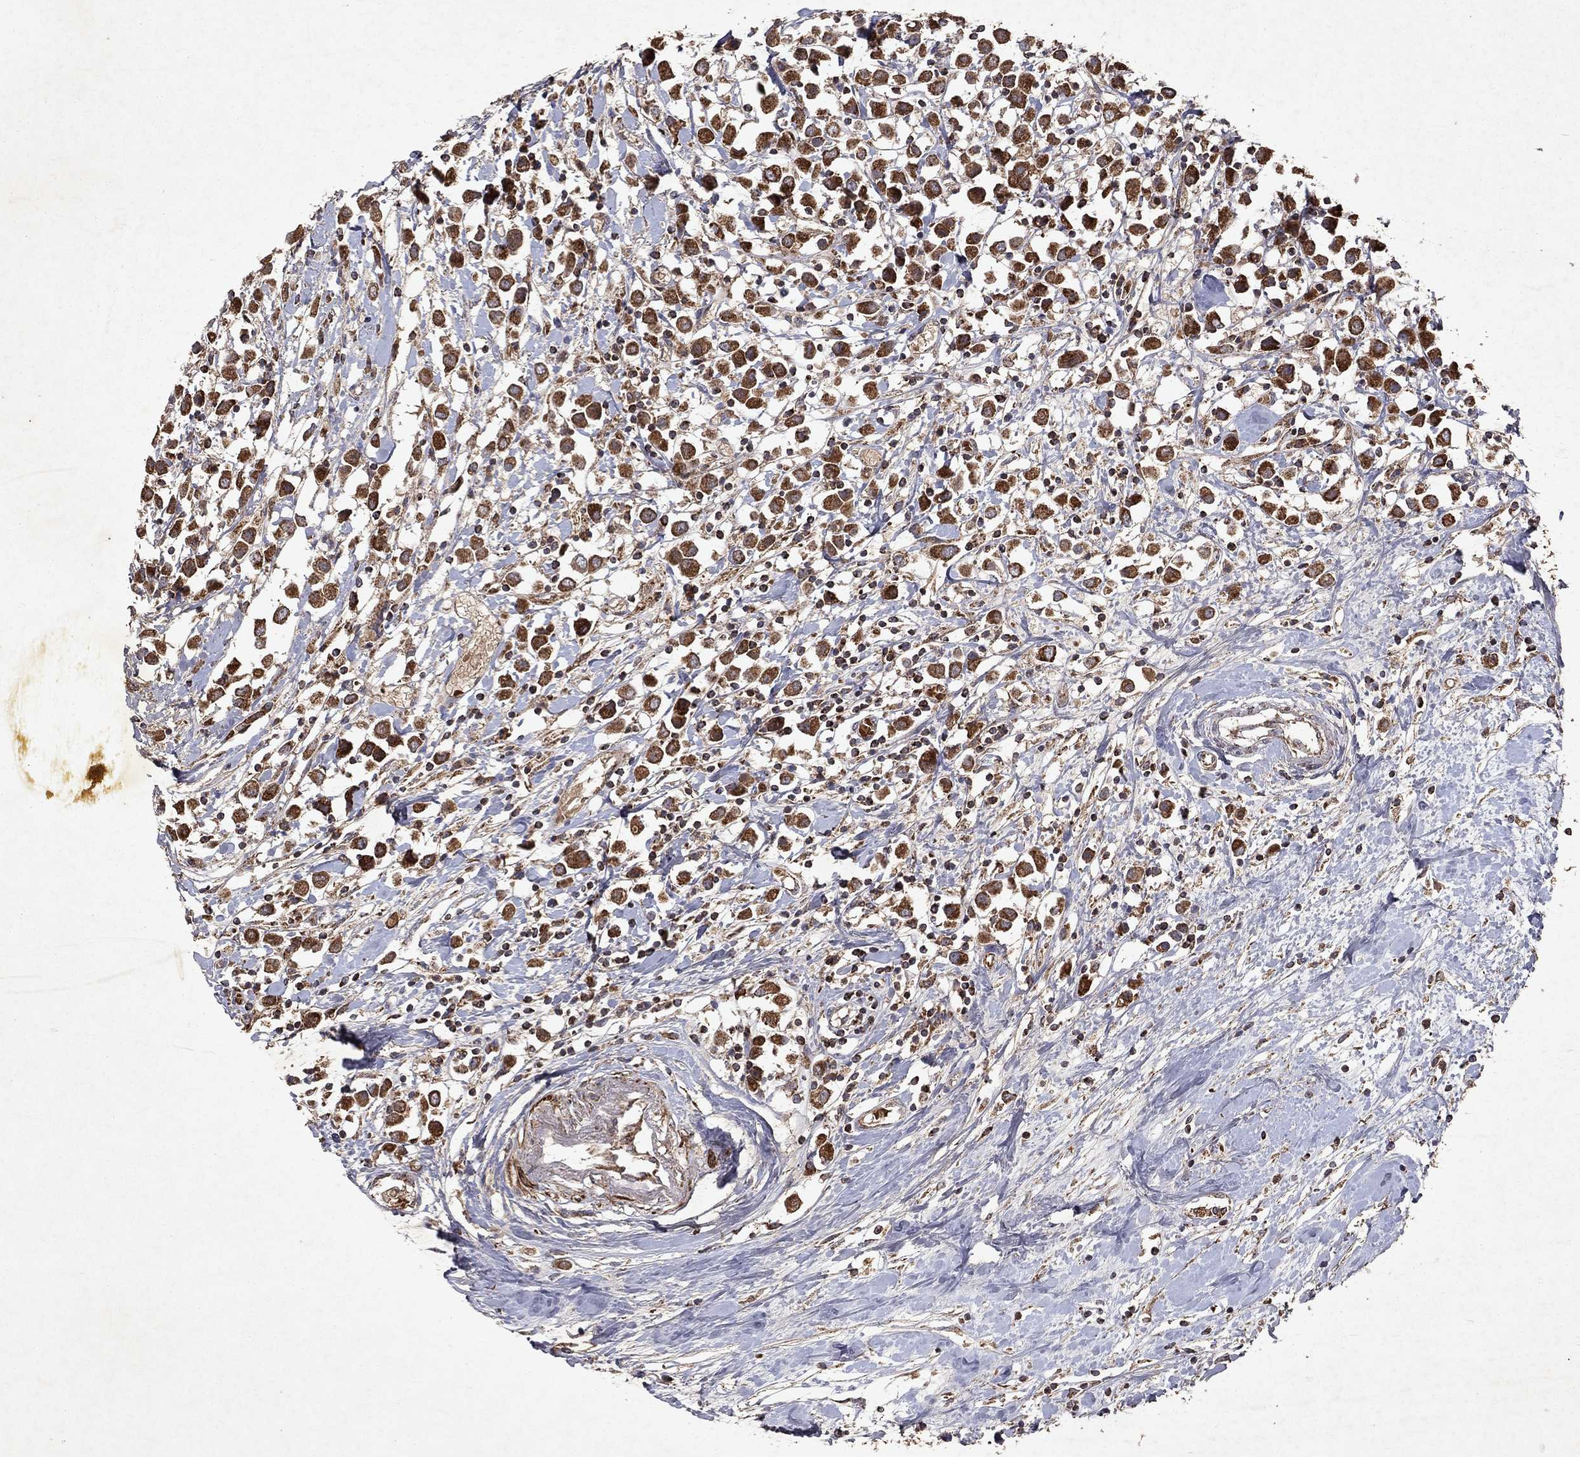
{"staining": {"intensity": "strong", "quantity": ">75%", "location": "cytoplasmic/membranous"}, "tissue": "breast cancer", "cell_type": "Tumor cells", "image_type": "cancer", "snomed": [{"axis": "morphology", "description": "Duct carcinoma"}, {"axis": "topography", "description": "Breast"}], "caption": "The image reveals immunohistochemical staining of breast invasive ductal carcinoma. There is strong cytoplasmic/membranous staining is seen in approximately >75% of tumor cells.", "gene": "PYROXD2", "patient": {"sex": "female", "age": 61}}